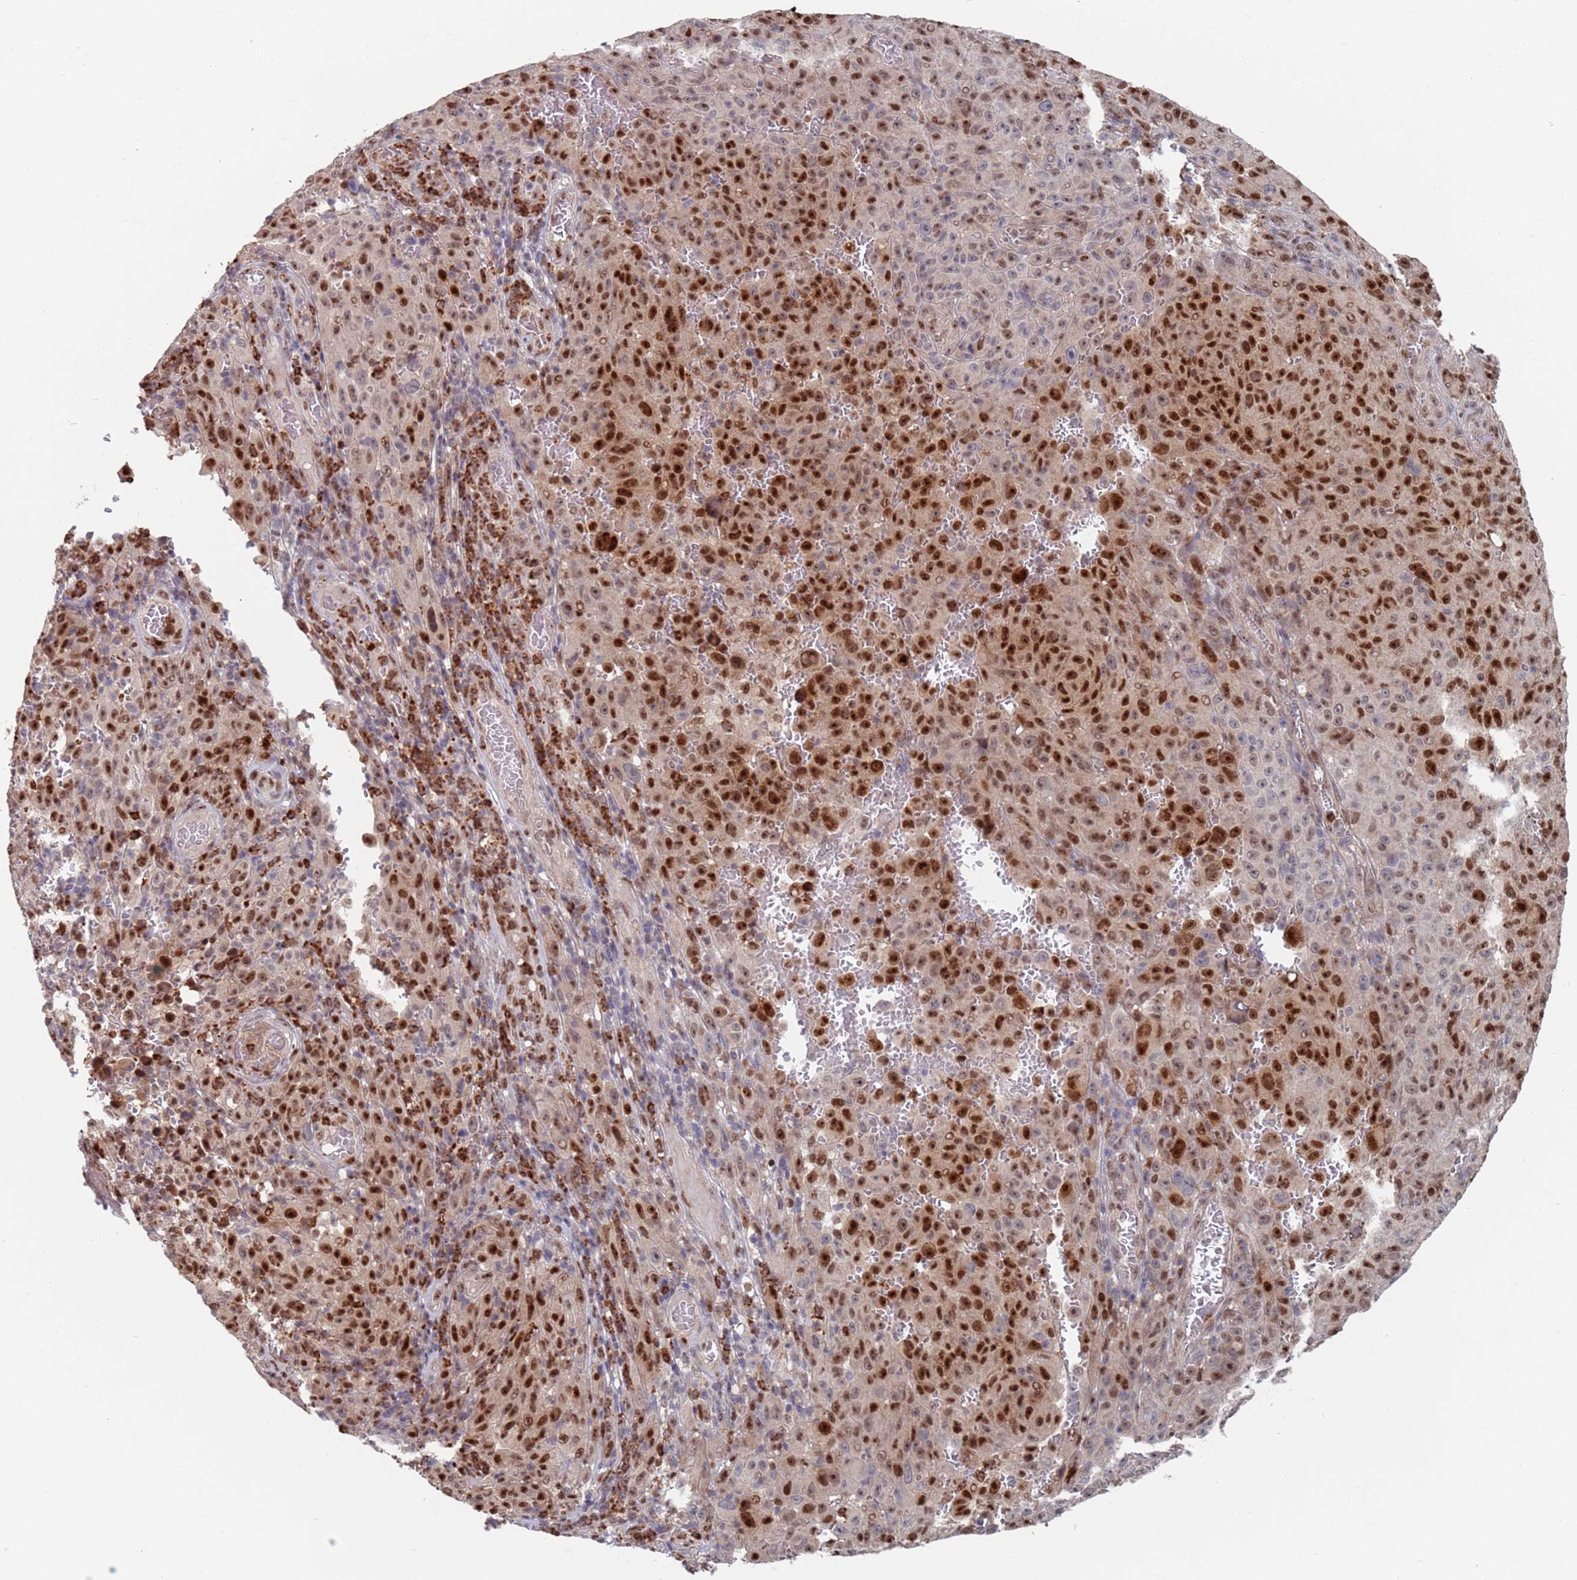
{"staining": {"intensity": "strong", "quantity": ">75%", "location": "nuclear"}, "tissue": "melanoma", "cell_type": "Tumor cells", "image_type": "cancer", "snomed": [{"axis": "morphology", "description": "Malignant melanoma, NOS"}, {"axis": "topography", "description": "Skin"}], "caption": "Immunohistochemistry (IHC) image of malignant melanoma stained for a protein (brown), which demonstrates high levels of strong nuclear positivity in approximately >75% of tumor cells.", "gene": "RPP25", "patient": {"sex": "female", "age": 82}}